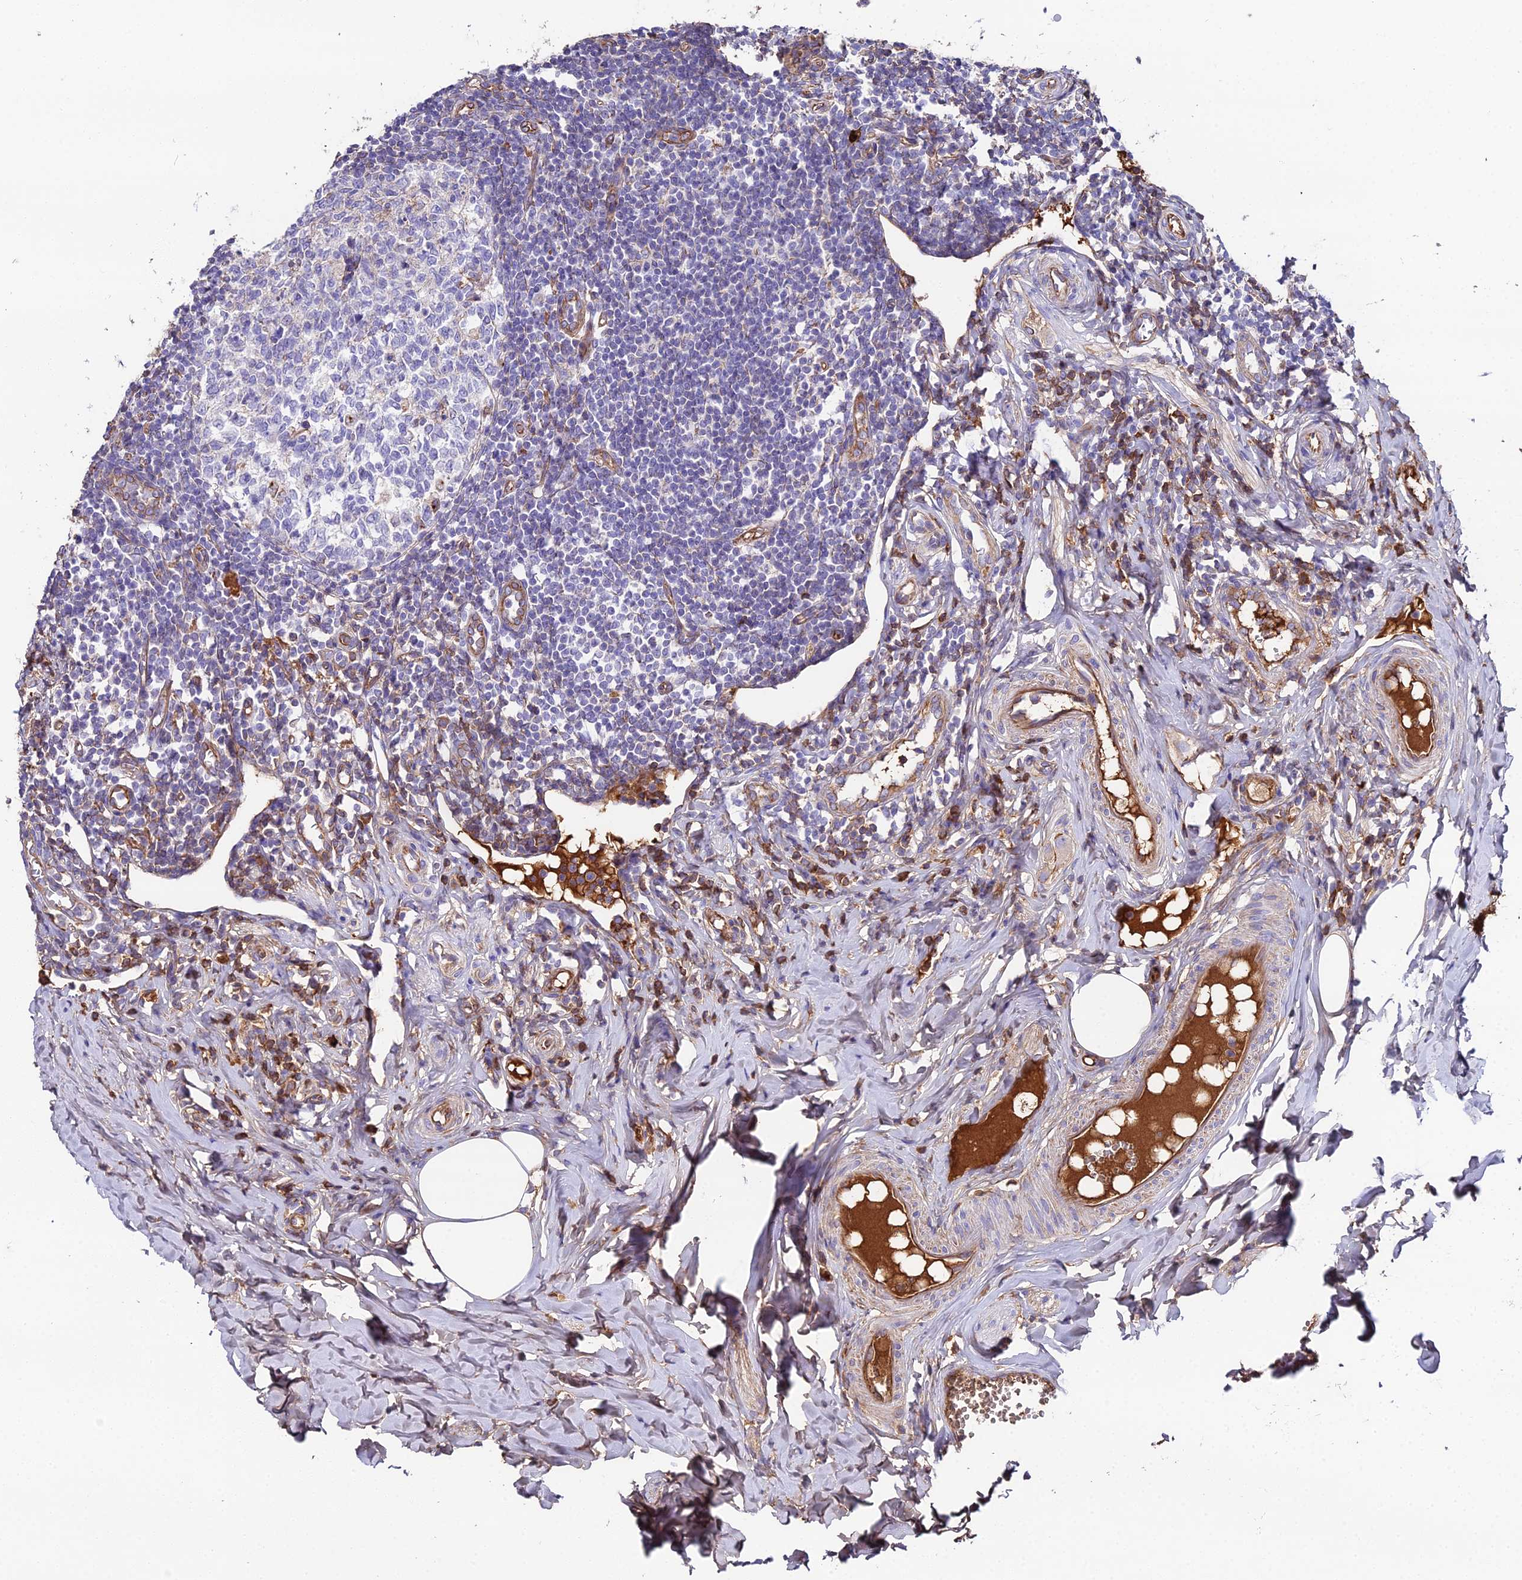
{"staining": {"intensity": "moderate", "quantity": "25%-75%", "location": "cytoplasmic/membranous"}, "tissue": "appendix", "cell_type": "Glandular cells", "image_type": "normal", "snomed": [{"axis": "morphology", "description": "Normal tissue, NOS"}, {"axis": "topography", "description": "Appendix"}], "caption": "High-magnification brightfield microscopy of normal appendix stained with DAB (brown) and counterstained with hematoxylin (blue). glandular cells exhibit moderate cytoplasmic/membranous positivity is appreciated in about25%-75% of cells. (DAB IHC, brown staining for protein, blue staining for nuclei).", "gene": "BEX4", "patient": {"sex": "female", "age": 33}}